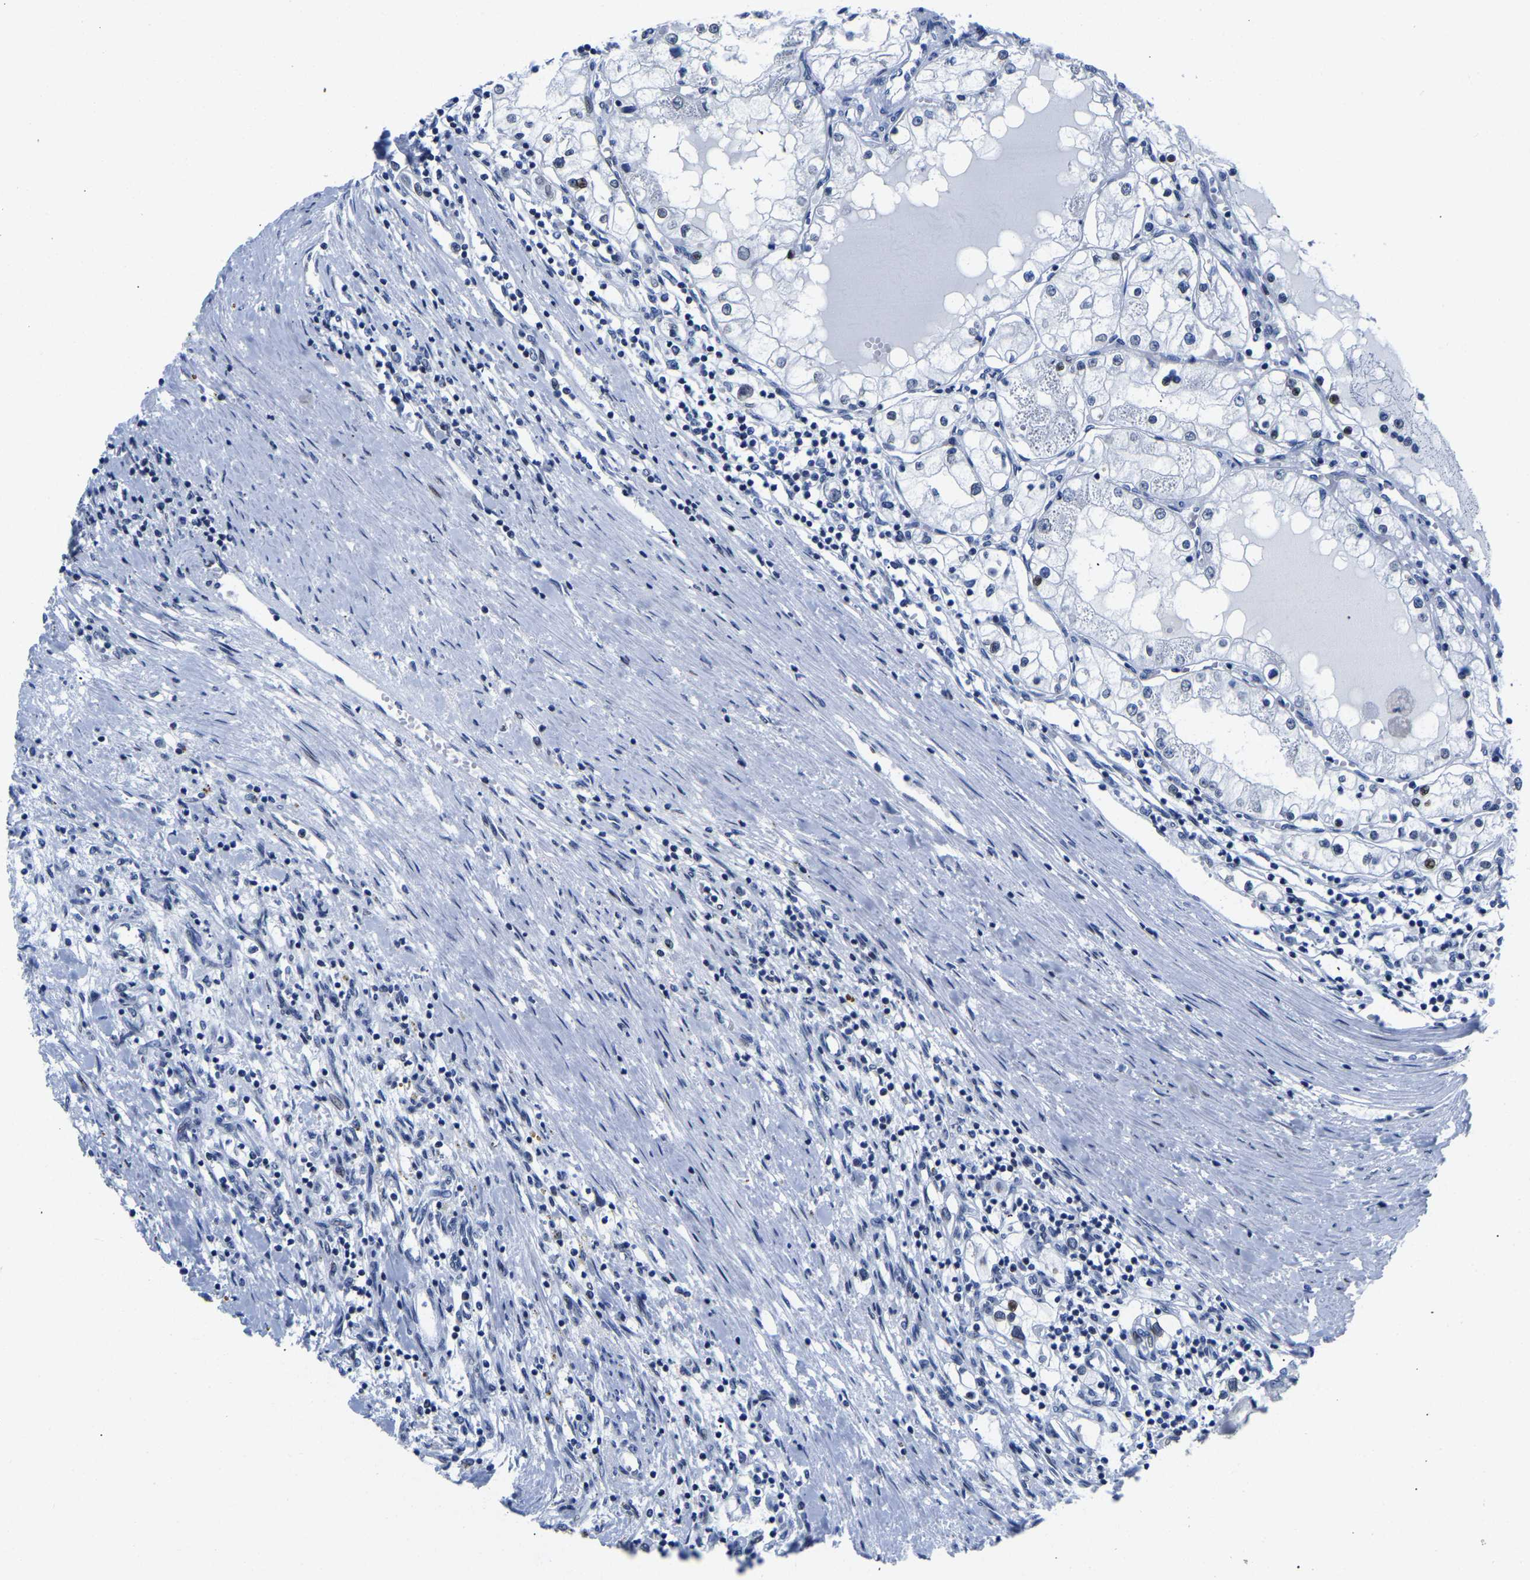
{"staining": {"intensity": "weak", "quantity": "<25%", "location": "nuclear"}, "tissue": "renal cancer", "cell_type": "Tumor cells", "image_type": "cancer", "snomed": [{"axis": "morphology", "description": "Adenocarcinoma, NOS"}, {"axis": "topography", "description": "Kidney"}], "caption": "Tumor cells show no significant expression in renal adenocarcinoma. (DAB immunohistochemistry visualized using brightfield microscopy, high magnification).", "gene": "UPK3A", "patient": {"sex": "male", "age": 68}}